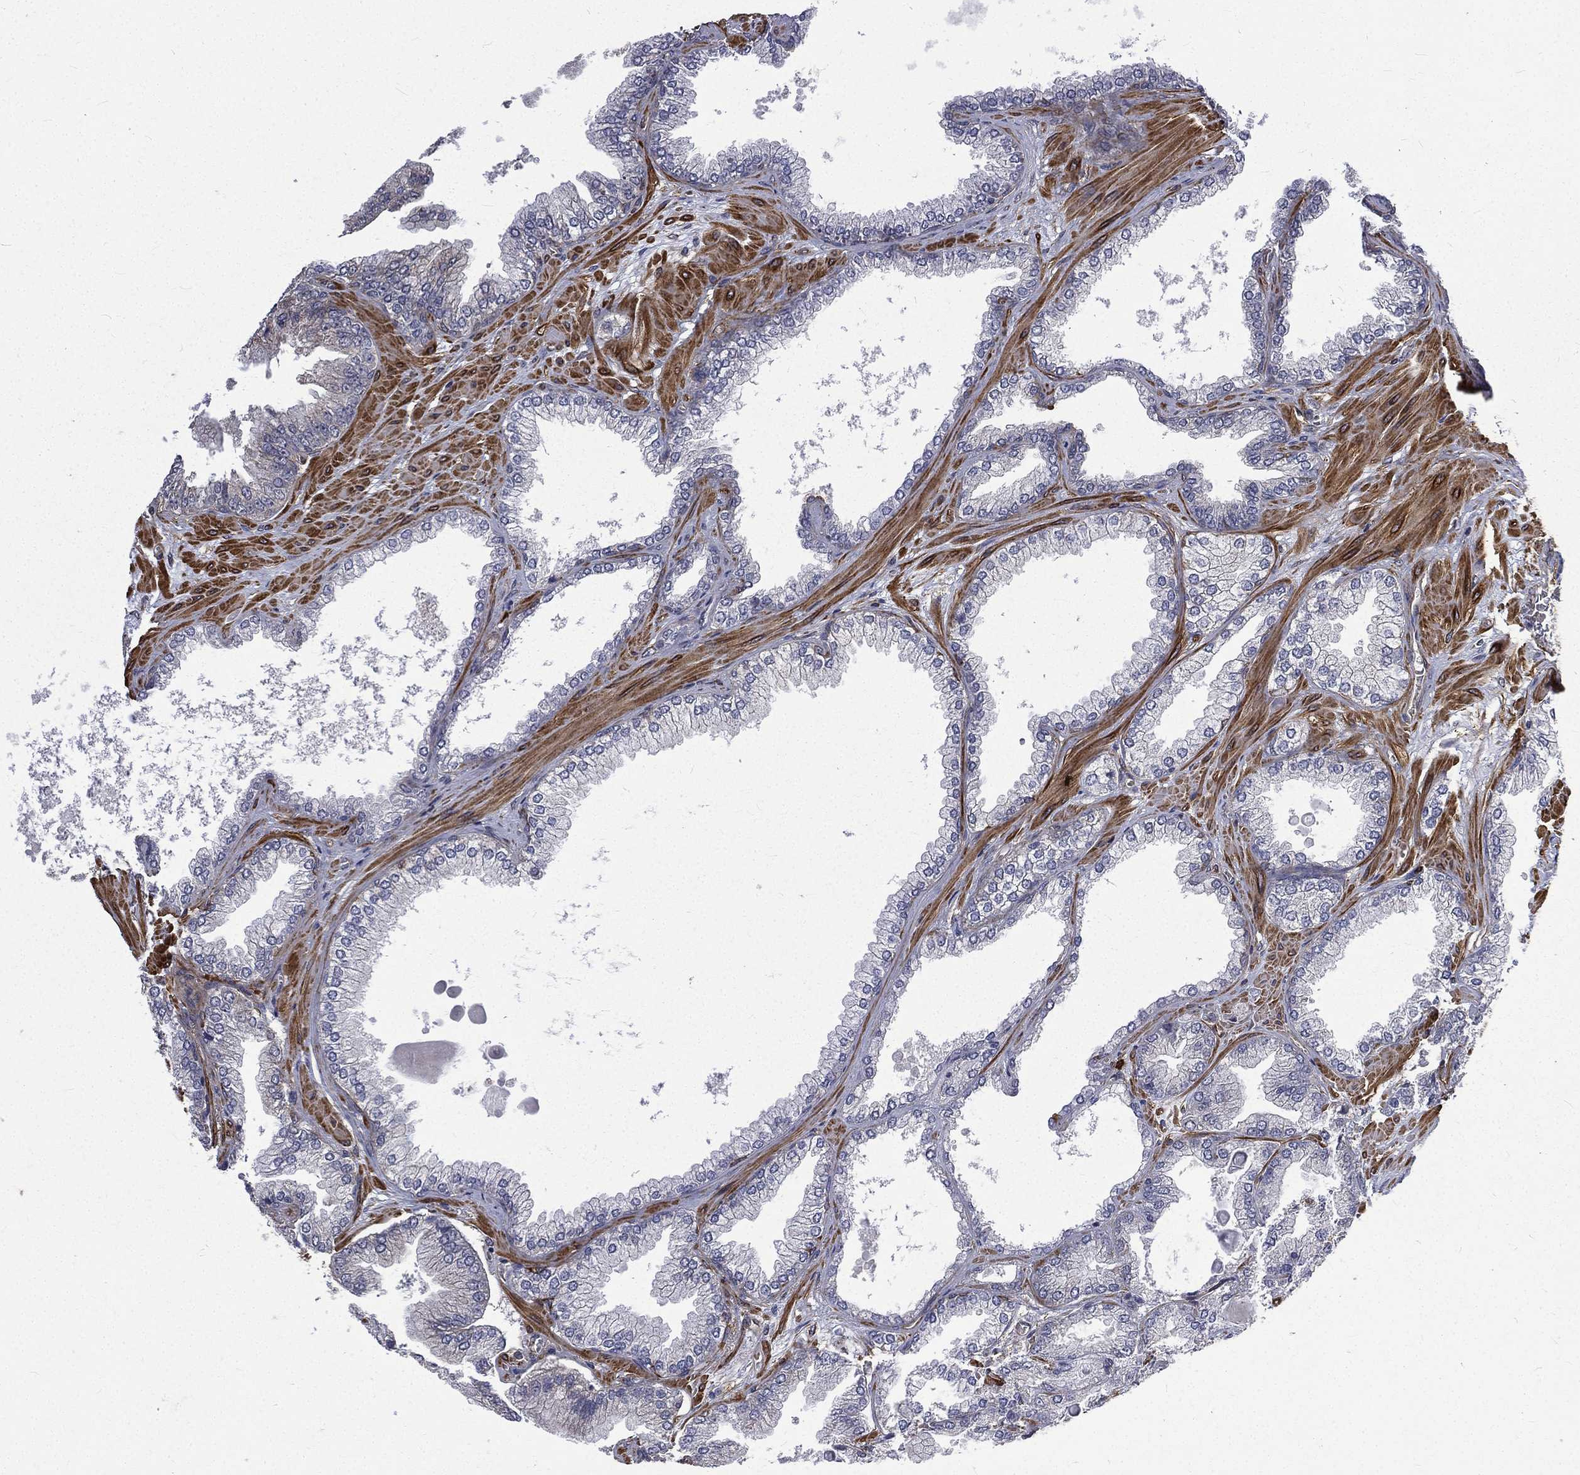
{"staining": {"intensity": "negative", "quantity": "none", "location": "none"}, "tissue": "prostate cancer", "cell_type": "Tumor cells", "image_type": "cancer", "snomed": [{"axis": "morphology", "description": "Adenocarcinoma, Low grade"}, {"axis": "topography", "description": "Prostate"}], "caption": "This is an immunohistochemistry (IHC) photomicrograph of prostate low-grade adenocarcinoma. There is no staining in tumor cells.", "gene": "PPFIBP1", "patient": {"sex": "male", "age": 72}}